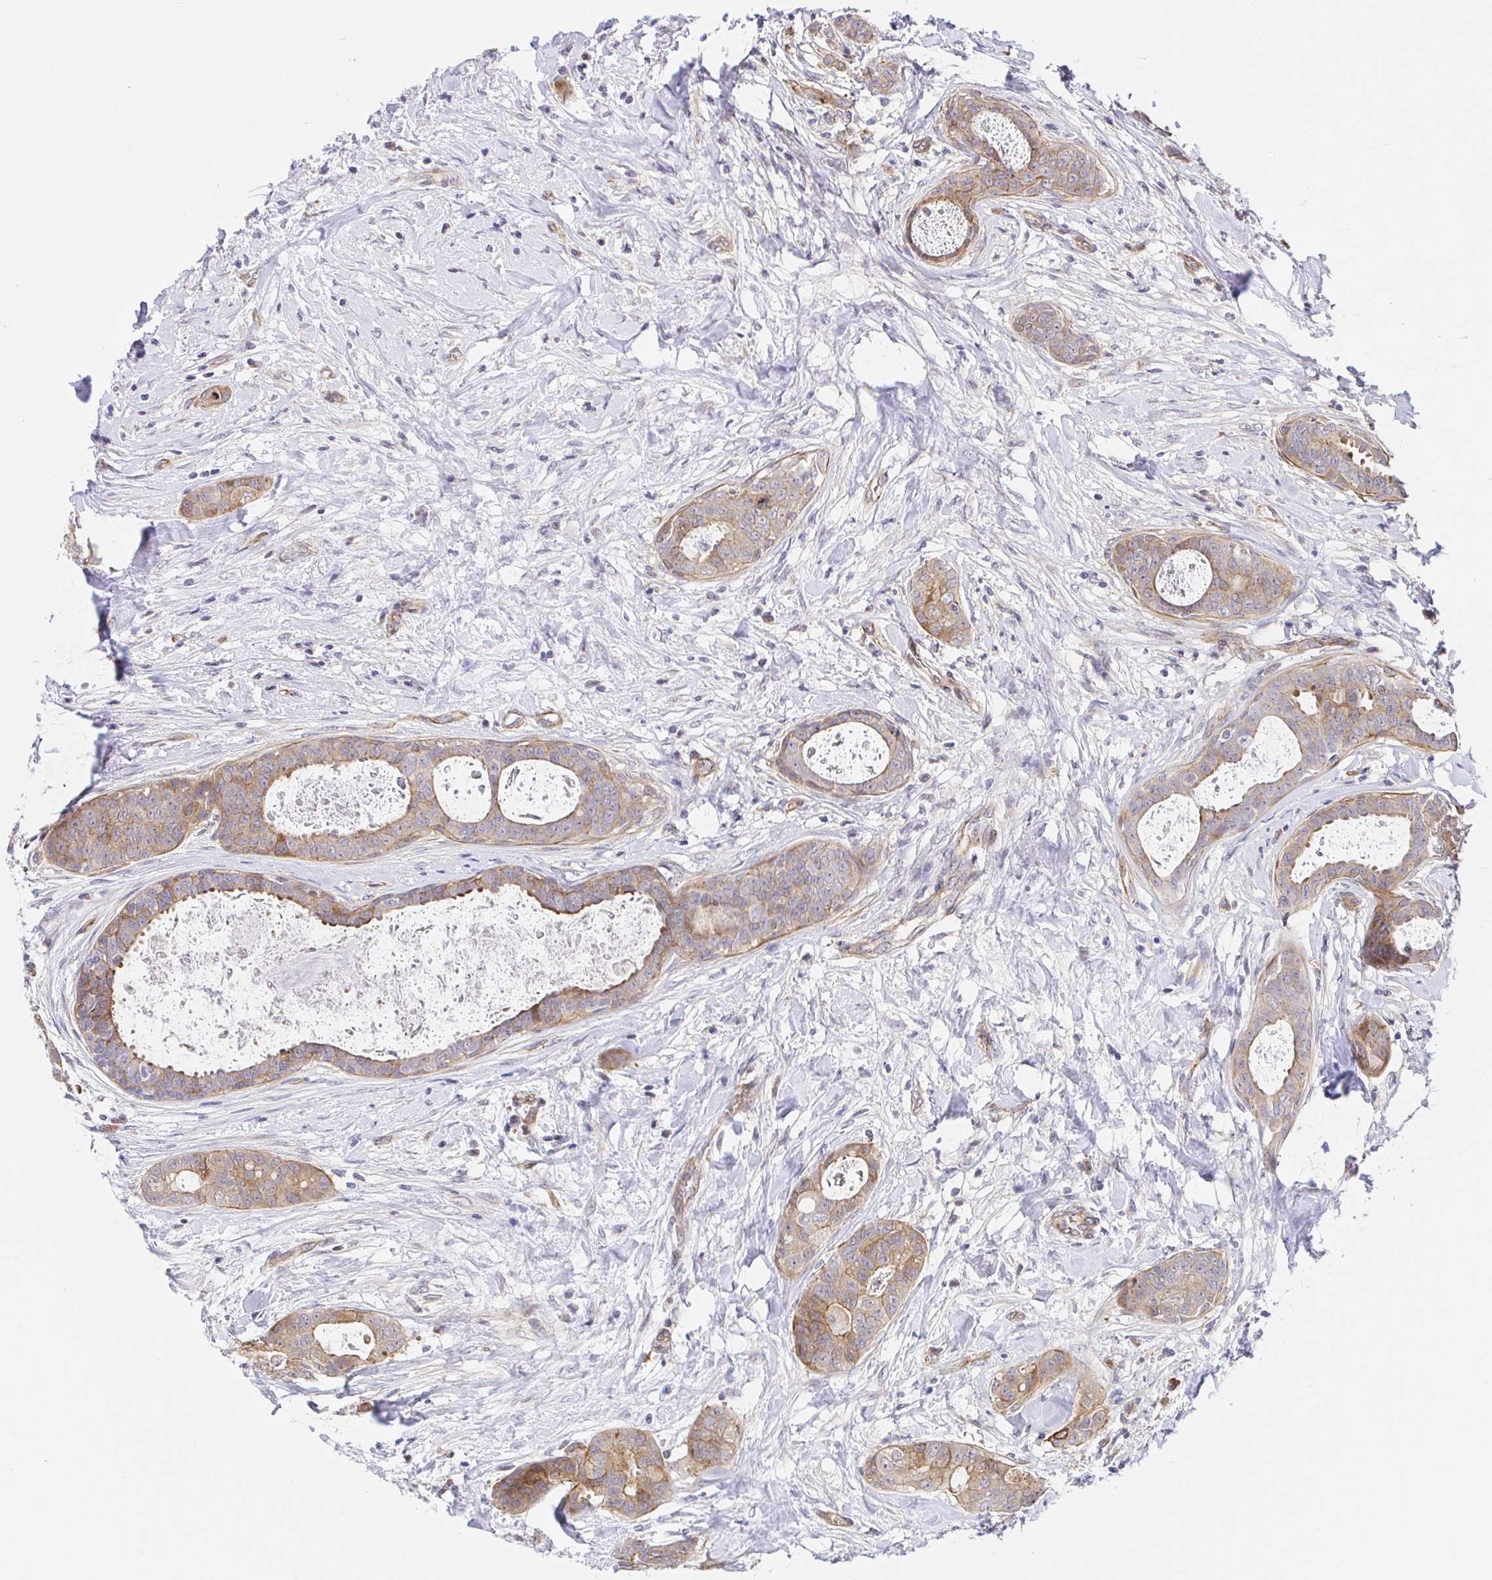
{"staining": {"intensity": "moderate", "quantity": ">75%", "location": "cytoplasmic/membranous"}, "tissue": "breast cancer", "cell_type": "Tumor cells", "image_type": "cancer", "snomed": [{"axis": "morphology", "description": "Duct carcinoma"}, {"axis": "topography", "description": "Breast"}], "caption": "Breast cancer (intraductal carcinoma) was stained to show a protein in brown. There is medium levels of moderate cytoplasmic/membranous positivity in about >75% of tumor cells. Nuclei are stained in blue.", "gene": "TRIM55", "patient": {"sex": "female", "age": 45}}